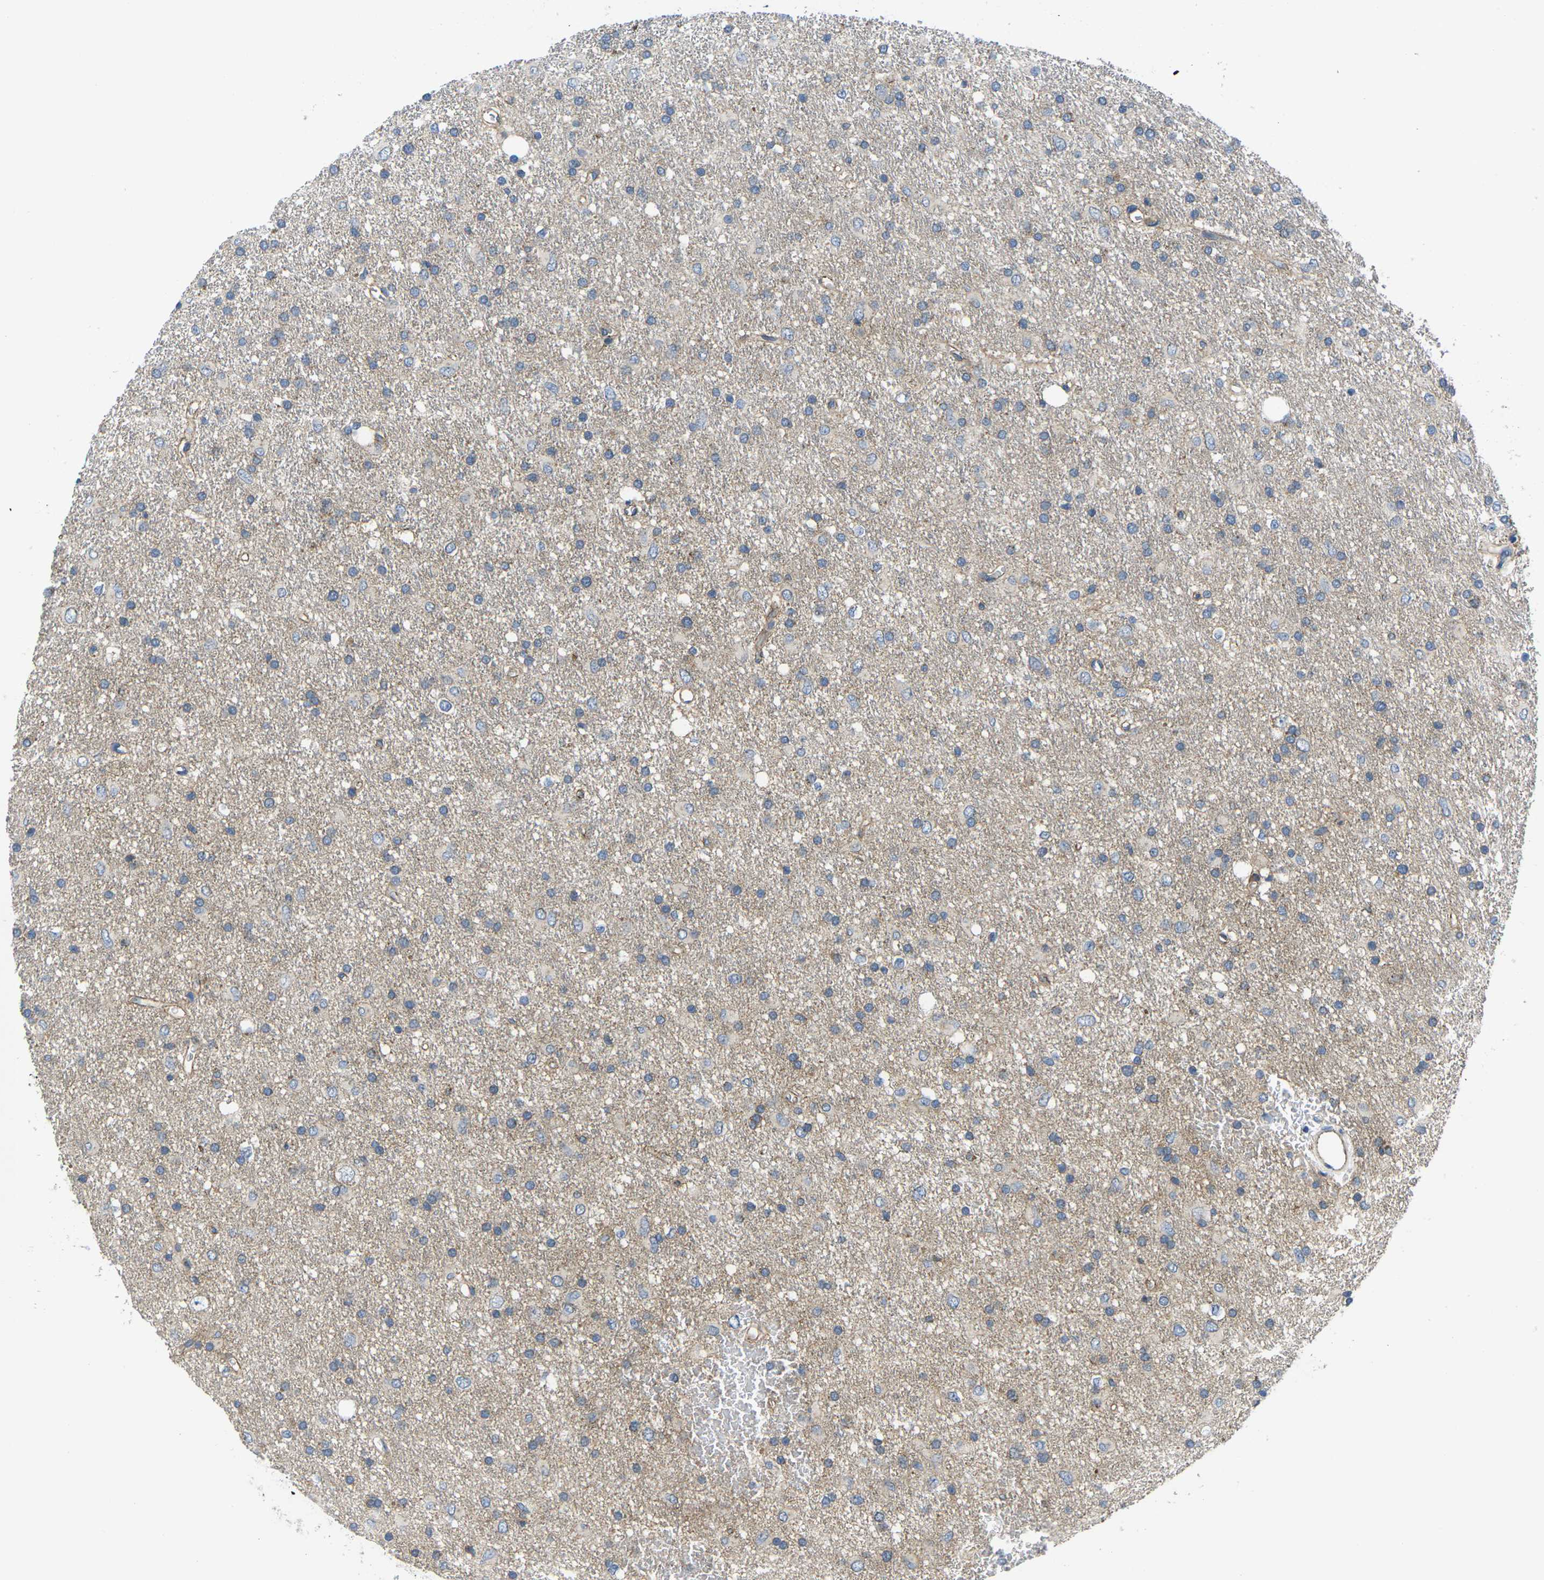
{"staining": {"intensity": "weak", "quantity": "25%-75%", "location": "cytoplasmic/membranous"}, "tissue": "glioma", "cell_type": "Tumor cells", "image_type": "cancer", "snomed": [{"axis": "morphology", "description": "Glioma, malignant, Low grade"}, {"axis": "topography", "description": "Brain"}], "caption": "Glioma stained with DAB (3,3'-diaminobenzidine) immunohistochemistry (IHC) exhibits low levels of weak cytoplasmic/membranous staining in about 25%-75% of tumor cells. (Brightfield microscopy of DAB IHC at high magnification).", "gene": "CTNND1", "patient": {"sex": "male", "age": 77}}